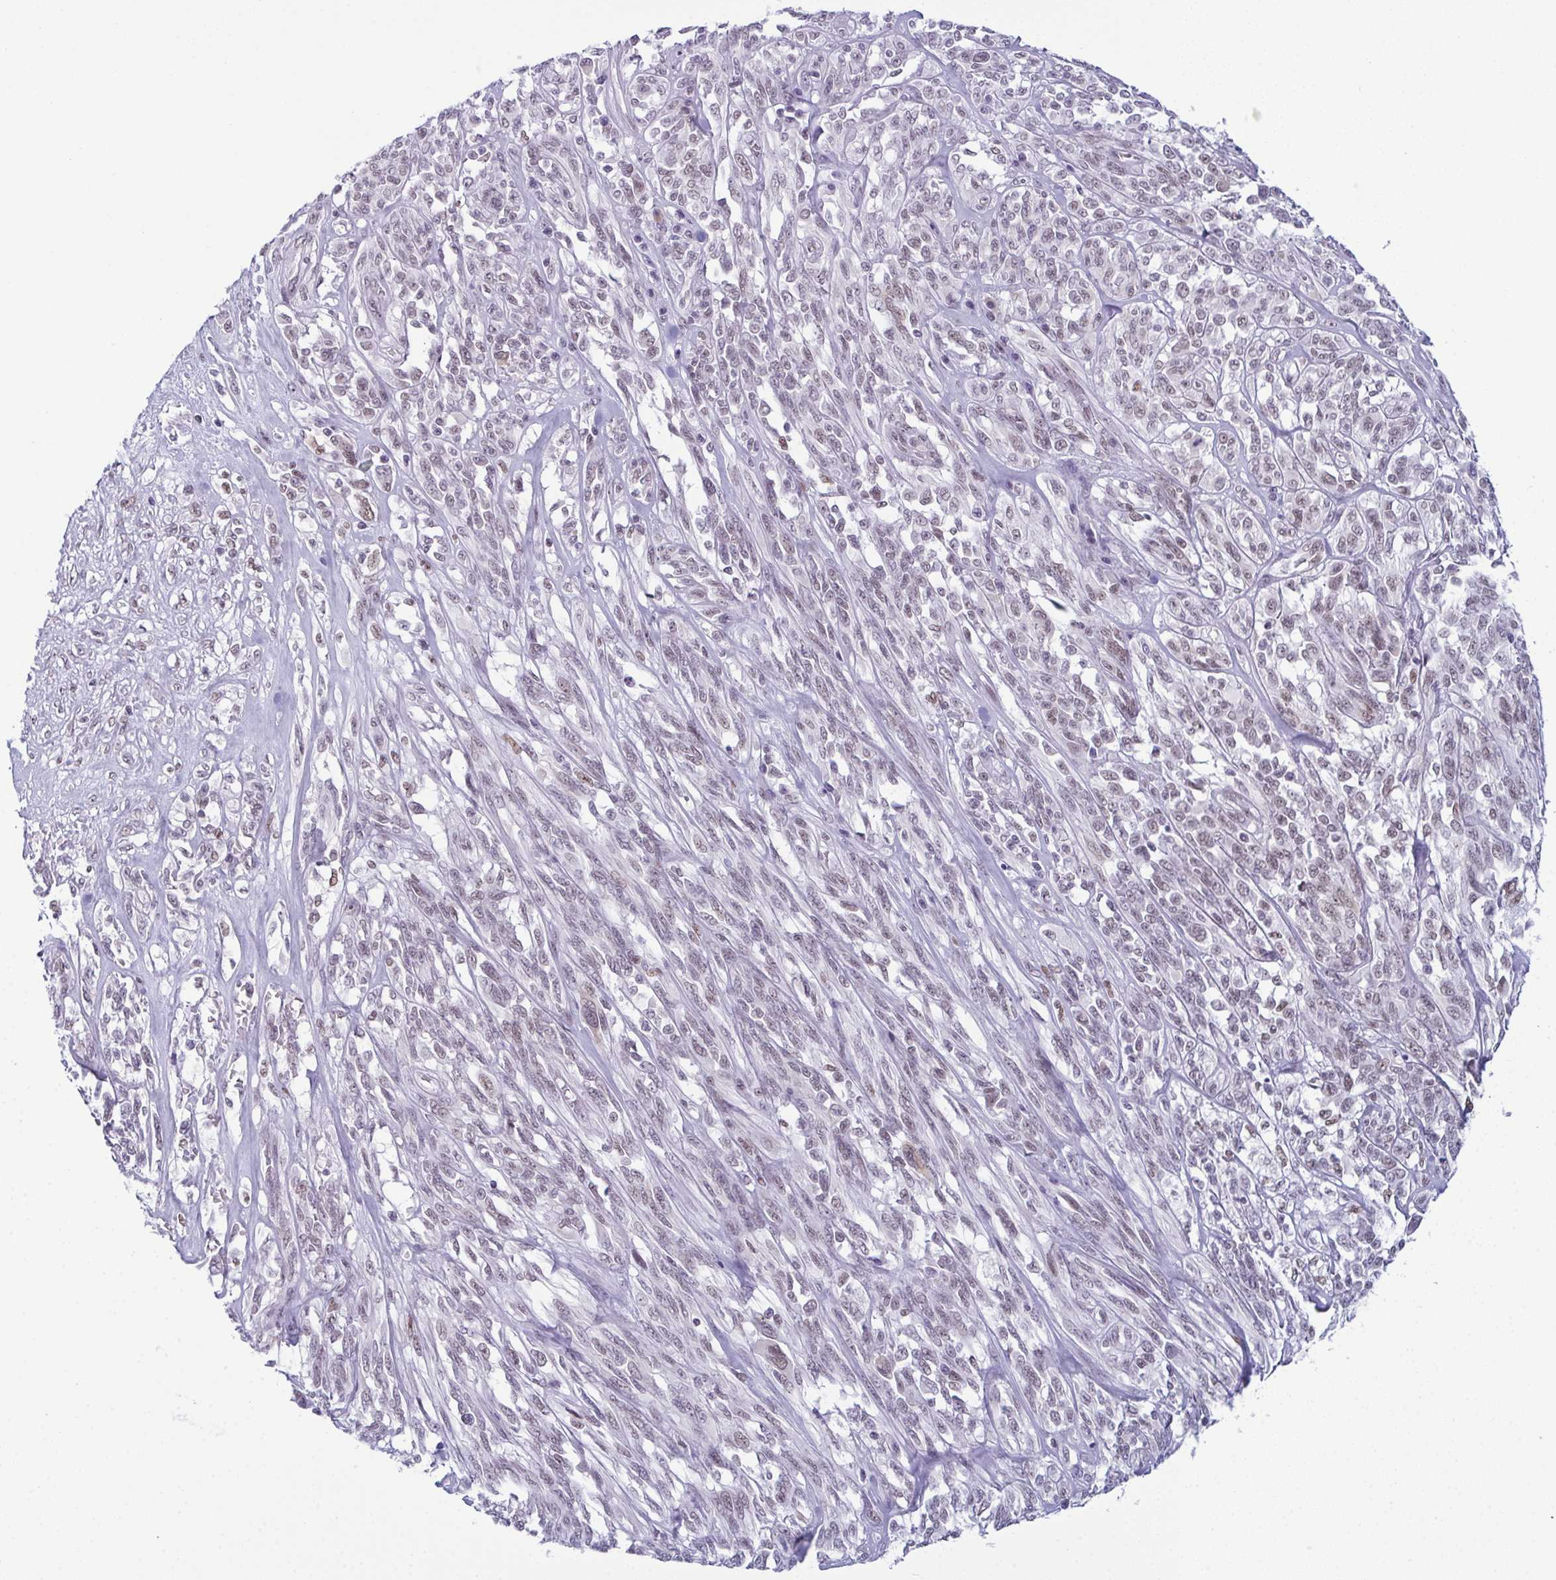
{"staining": {"intensity": "moderate", "quantity": "25%-75%", "location": "nuclear"}, "tissue": "melanoma", "cell_type": "Tumor cells", "image_type": "cancer", "snomed": [{"axis": "morphology", "description": "Malignant melanoma, NOS"}, {"axis": "topography", "description": "Skin"}], "caption": "Immunohistochemistry of human malignant melanoma shows medium levels of moderate nuclear staining in approximately 25%-75% of tumor cells.", "gene": "RBM7", "patient": {"sex": "female", "age": 91}}